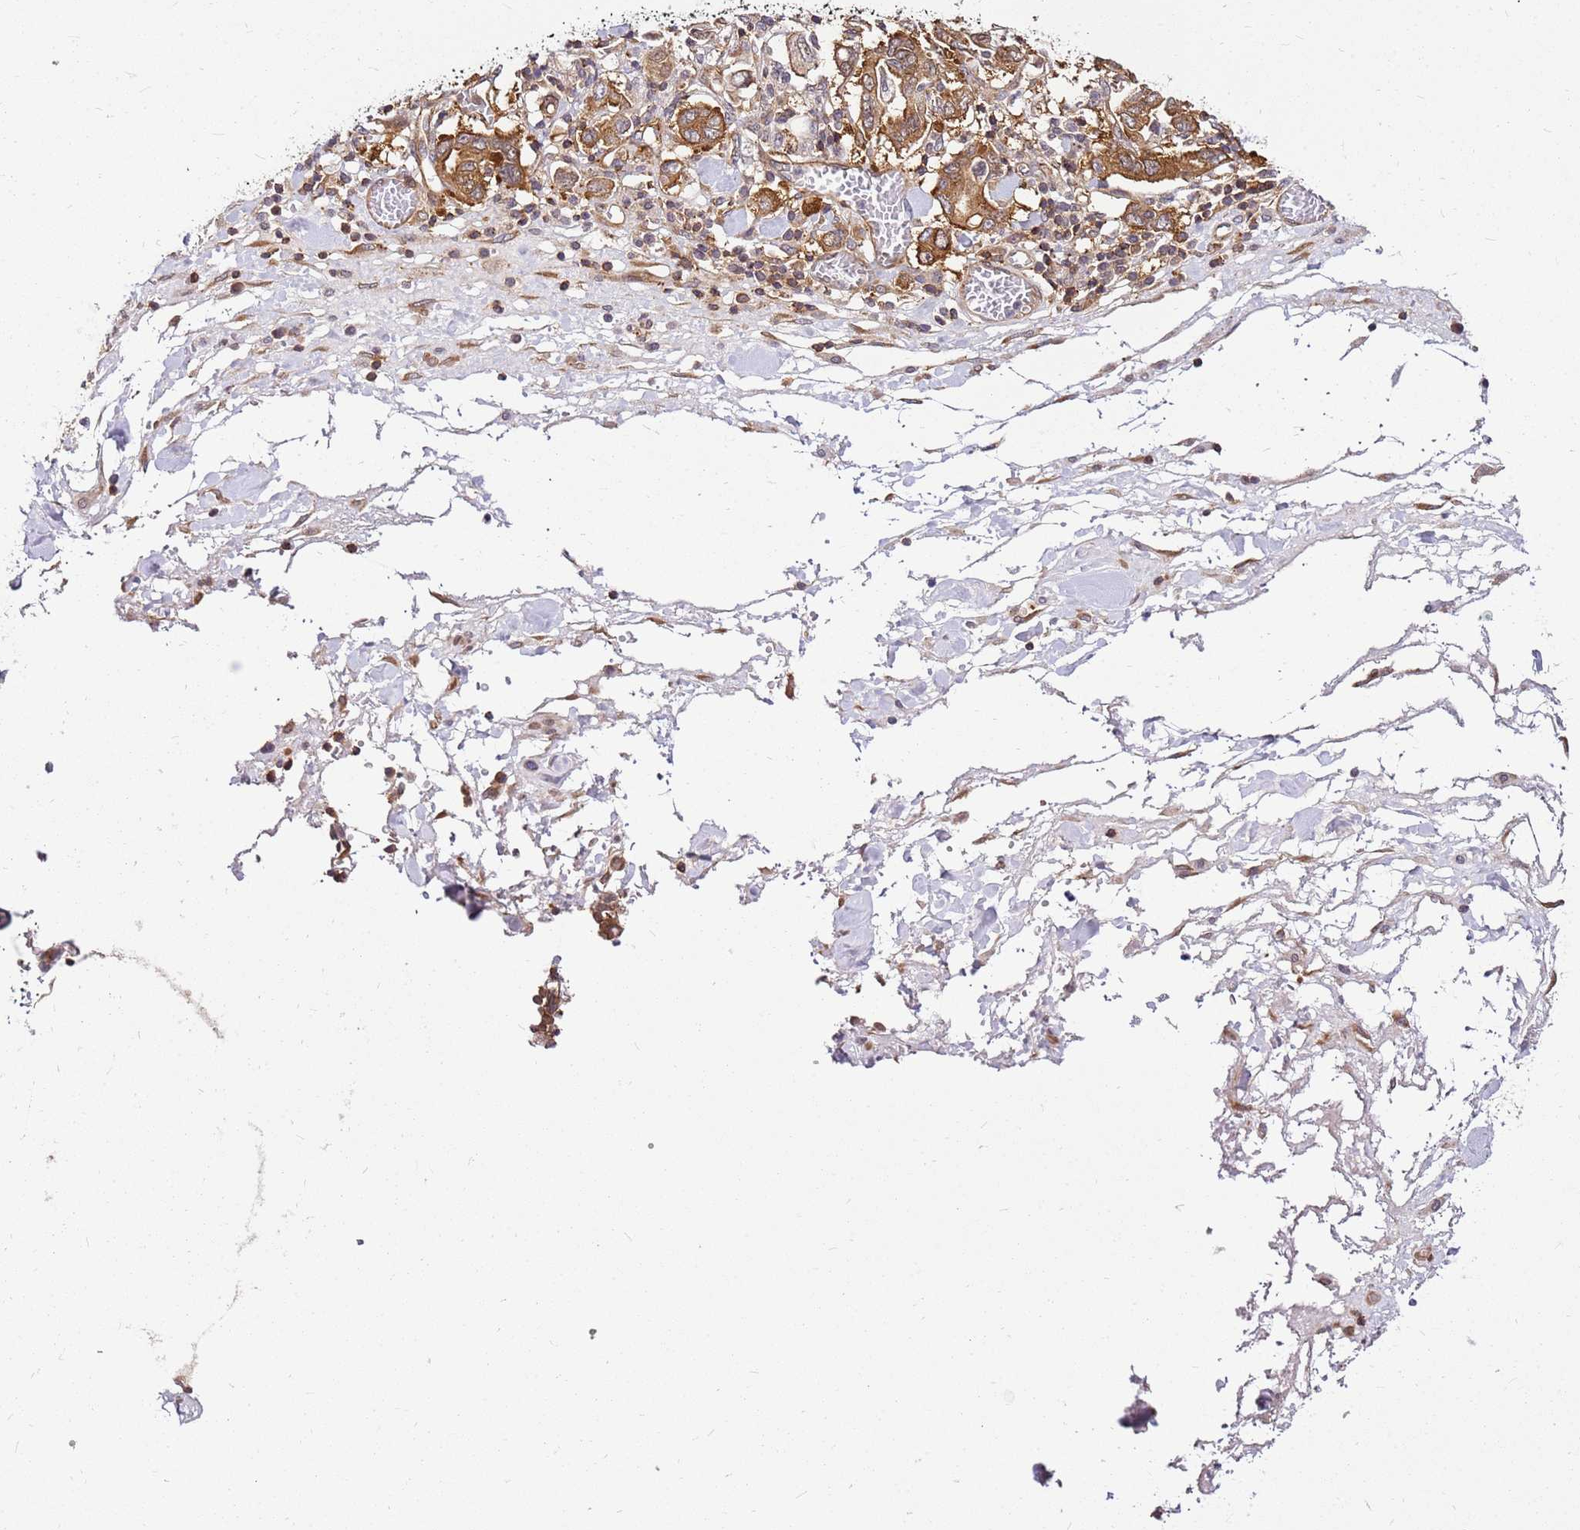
{"staining": {"intensity": "moderate", "quantity": ">75%", "location": "cytoplasmic/membranous"}, "tissue": "stomach cancer", "cell_type": "Tumor cells", "image_type": "cancer", "snomed": [{"axis": "morphology", "description": "Adenocarcinoma, NOS"}, {"axis": "topography", "description": "Stomach, upper"}, {"axis": "topography", "description": "Stomach"}], "caption": "A medium amount of moderate cytoplasmic/membranous expression is present in about >75% of tumor cells in stomach adenocarcinoma tissue.", "gene": "PIH1D1", "patient": {"sex": "male", "age": 62}}